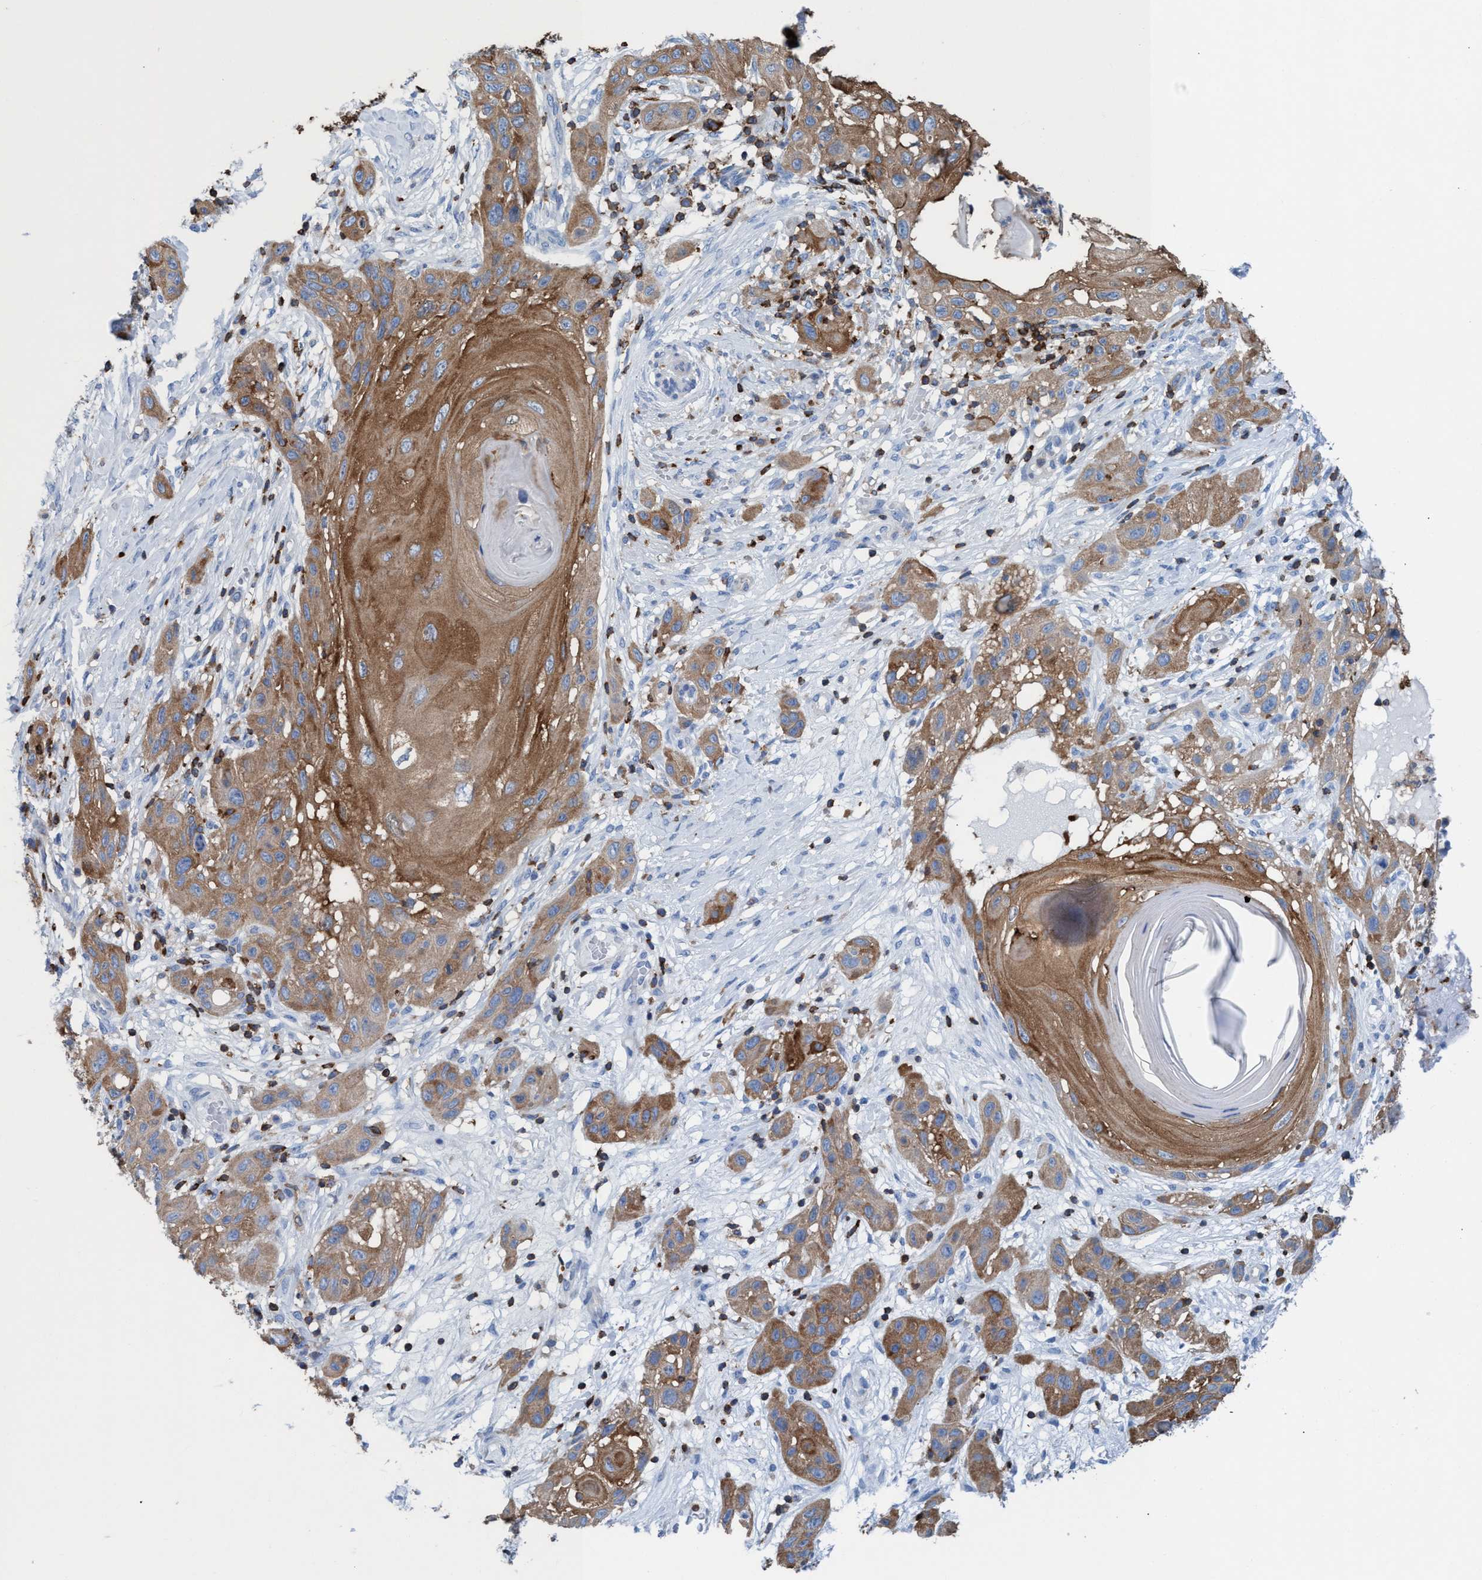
{"staining": {"intensity": "moderate", "quantity": ">75%", "location": "cytoplasmic/membranous"}, "tissue": "skin cancer", "cell_type": "Tumor cells", "image_type": "cancer", "snomed": [{"axis": "morphology", "description": "Squamous cell carcinoma, NOS"}, {"axis": "topography", "description": "Skin"}], "caption": "An IHC histopathology image of tumor tissue is shown. Protein staining in brown shows moderate cytoplasmic/membranous positivity in skin cancer (squamous cell carcinoma) within tumor cells.", "gene": "EZR", "patient": {"sex": "female", "age": 96}}